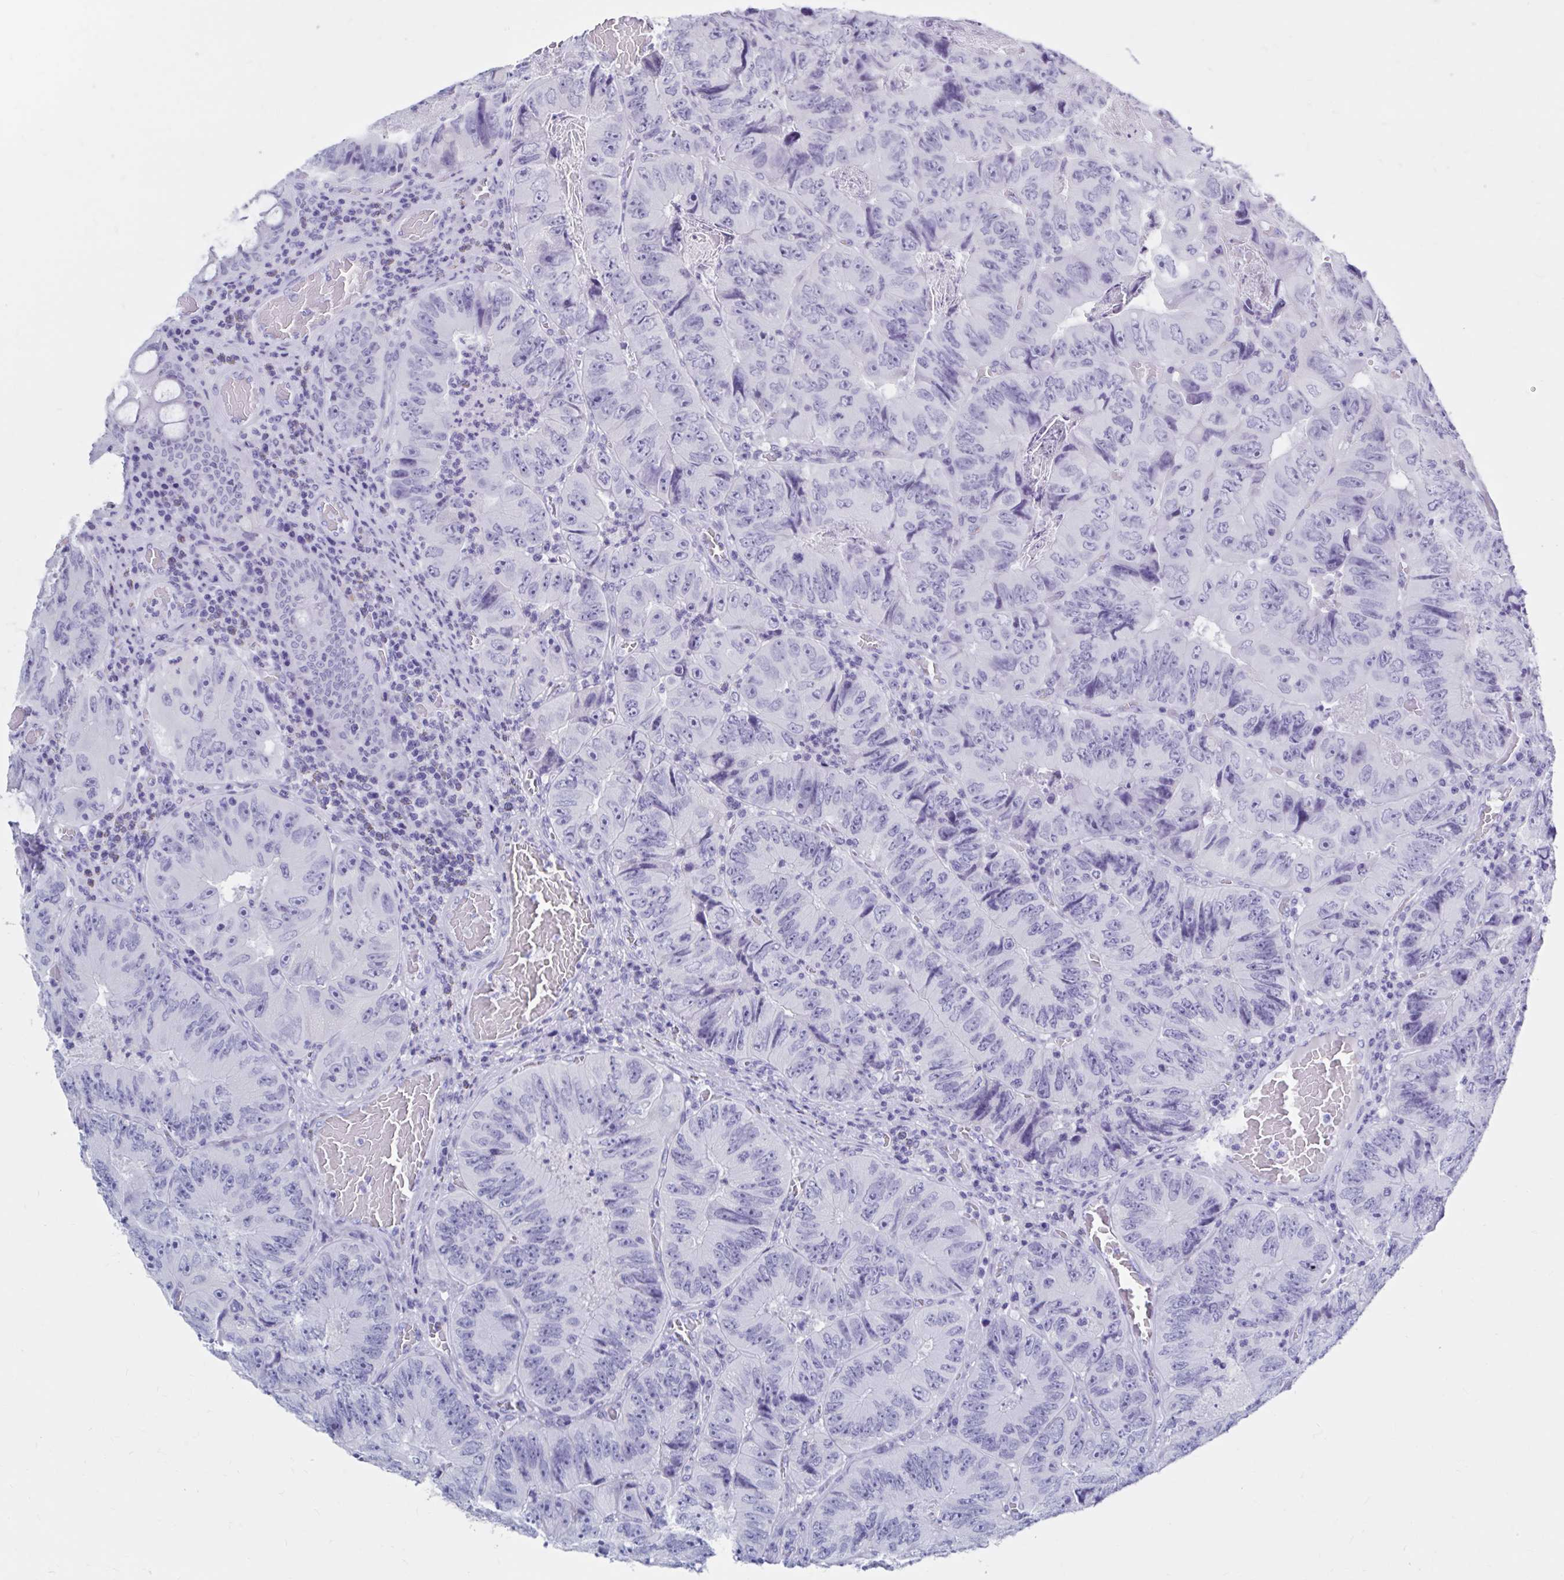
{"staining": {"intensity": "negative", "quantity": "none", "location": "none"}, "tissue": "colorectal cancer", "cell_type": "Tumor cells", "image_type": "cancer", "snomed": [{"axis": "morphology", "description": "Adenocarcinoma, NOS"}, {"axis": "topography", "description": "Colon"}], "caption": "Tumor cells show no significant protein expression in adenocarcinoma (colorectal).", "gene": "DPEP3", "patient": {"sex": "female", "age": 84}}